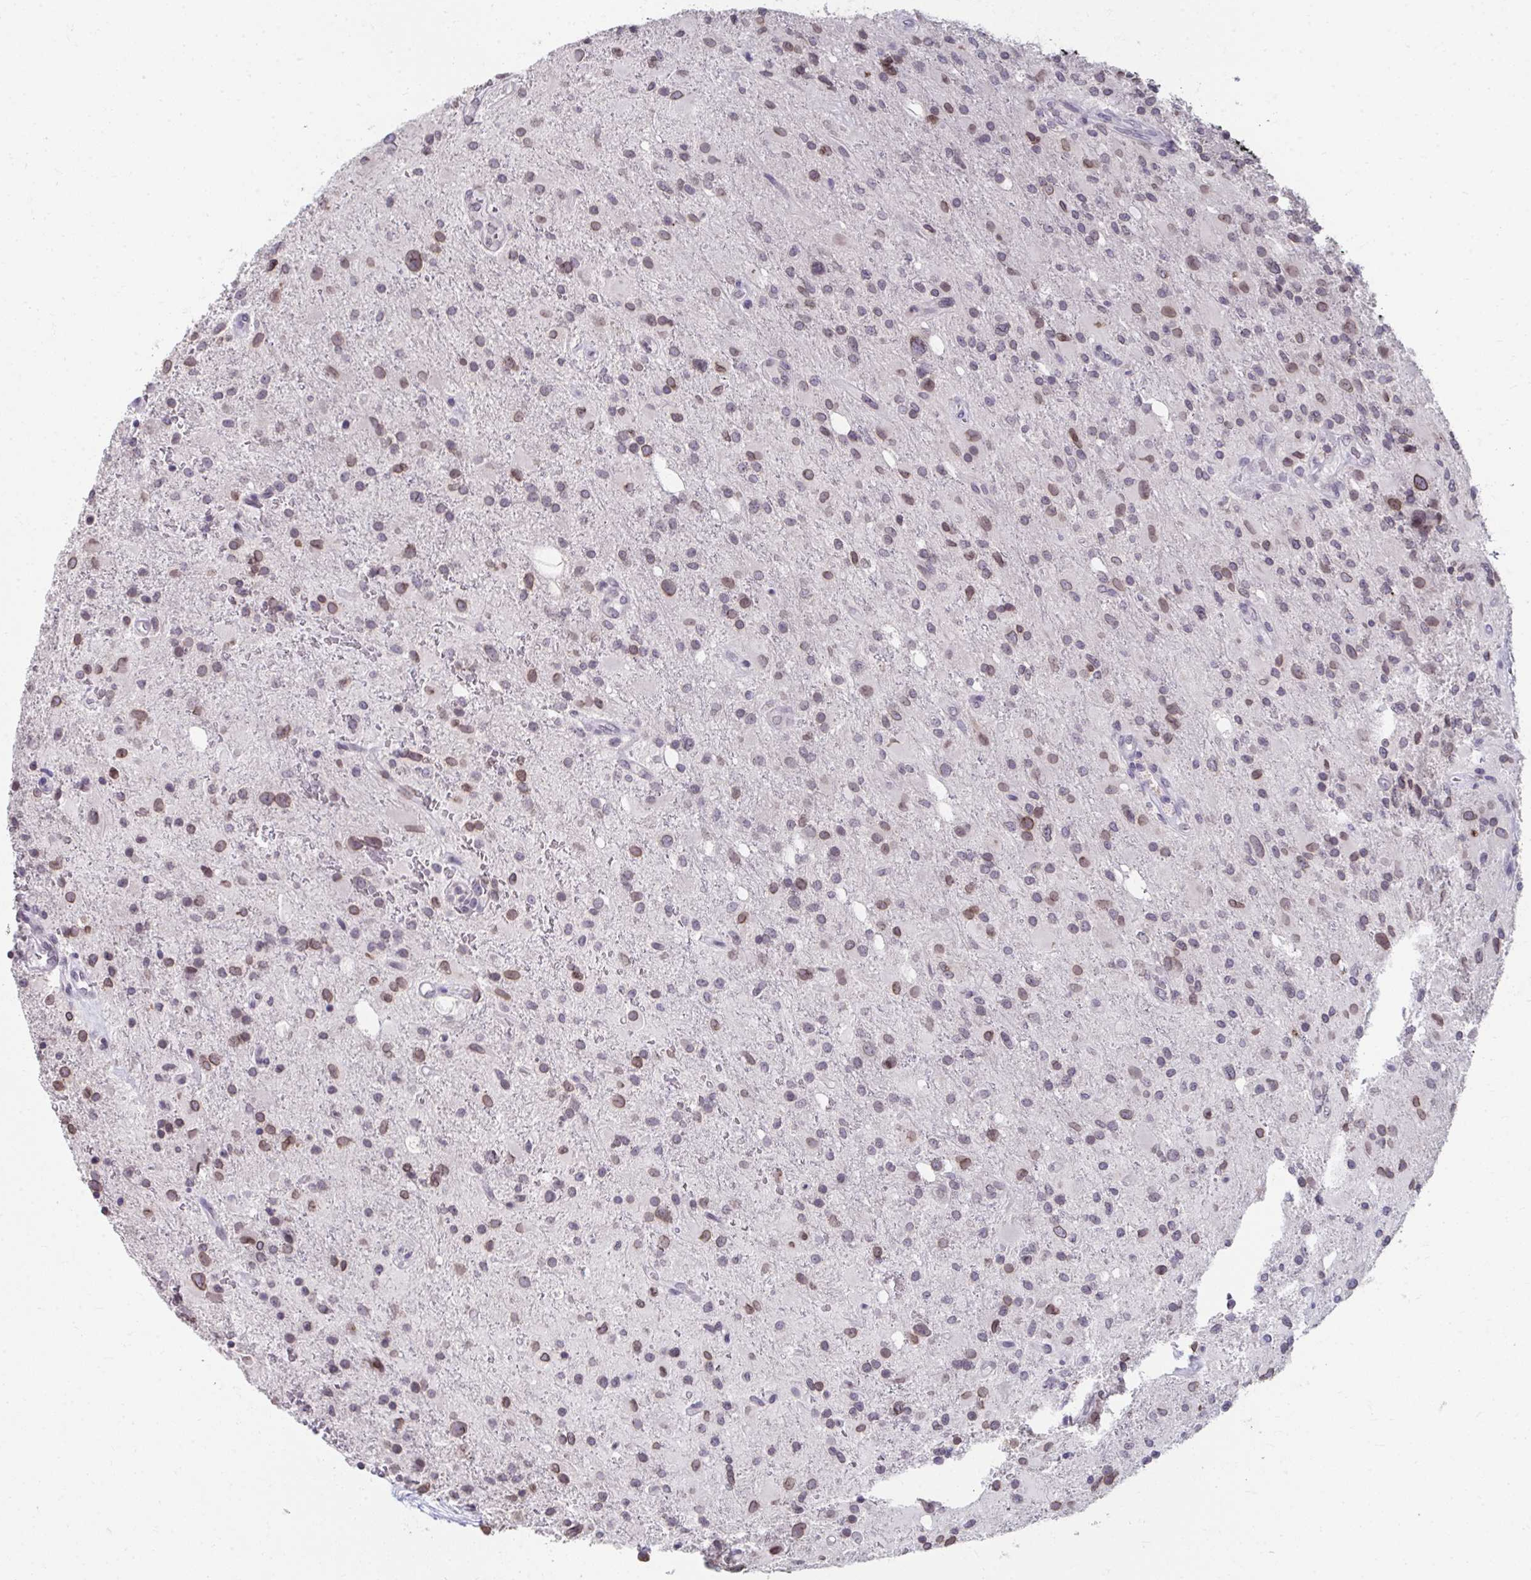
{"staining": {"intensity": "moderate", "quantity": ">75%", "location": "nuclear"}, "tissue": "glioma", "cell_type": "Tumor cells", "image_type": "cancer", "snomed": [{"axis": "morphology", "description": "Glioma, malignant, High grade"}, {"axis": "topography", "description": "Brain"}], "caption": "A brown stain highlights moderate nuclear staining of a protein in glioma tumor cells.", "gene": "NUP133", "patient": {"sex": "male", "age": 53}}